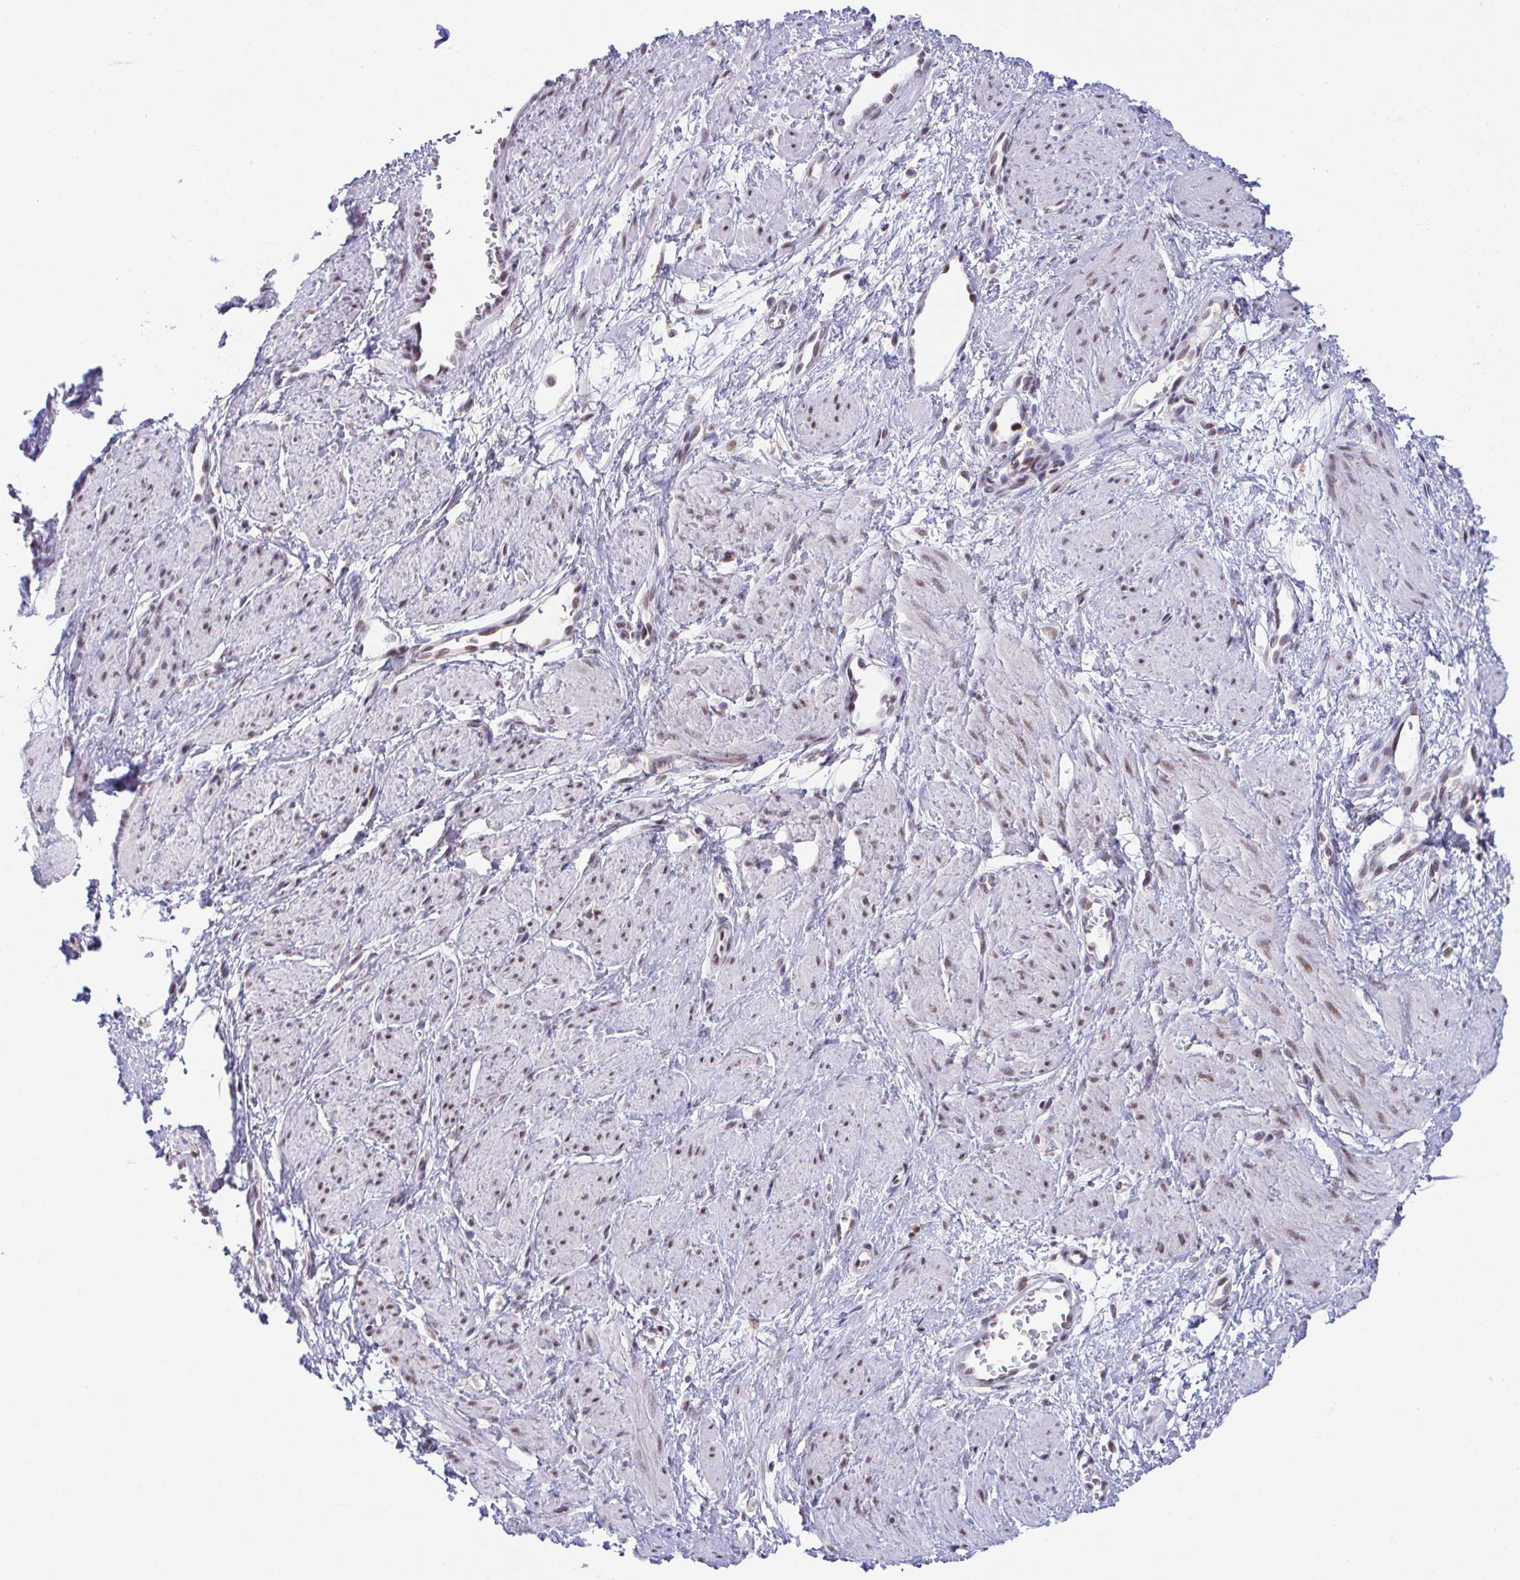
{"staining": {"intensity": "weak", "quantity": "25%-75%", "location": "nuclear"}, "tissue": "smooth muscle", "cell_type": "Smooth muscle cells", "image_type": "normal", "snomed": [{"axis": "morphology", "description": "Normal tissue, NOS"}, {"axis": "topography", "description": "Smooth muscle"}, {"axis": "topography", "description": "Uterus"}], "caption": "Protein expression analysis of unremarkable human smooth muscle reveals weak nuclear positivity in approximately 25%-75% of smooth muscle cells. The staining was performed using DAB to visualize the protein expression in brown, while the nuclei were stained in blue with hematoxylin (Magnification: 20x).", "gene": "OR6K3", "patient": {"sex": "female", "age": 39}}